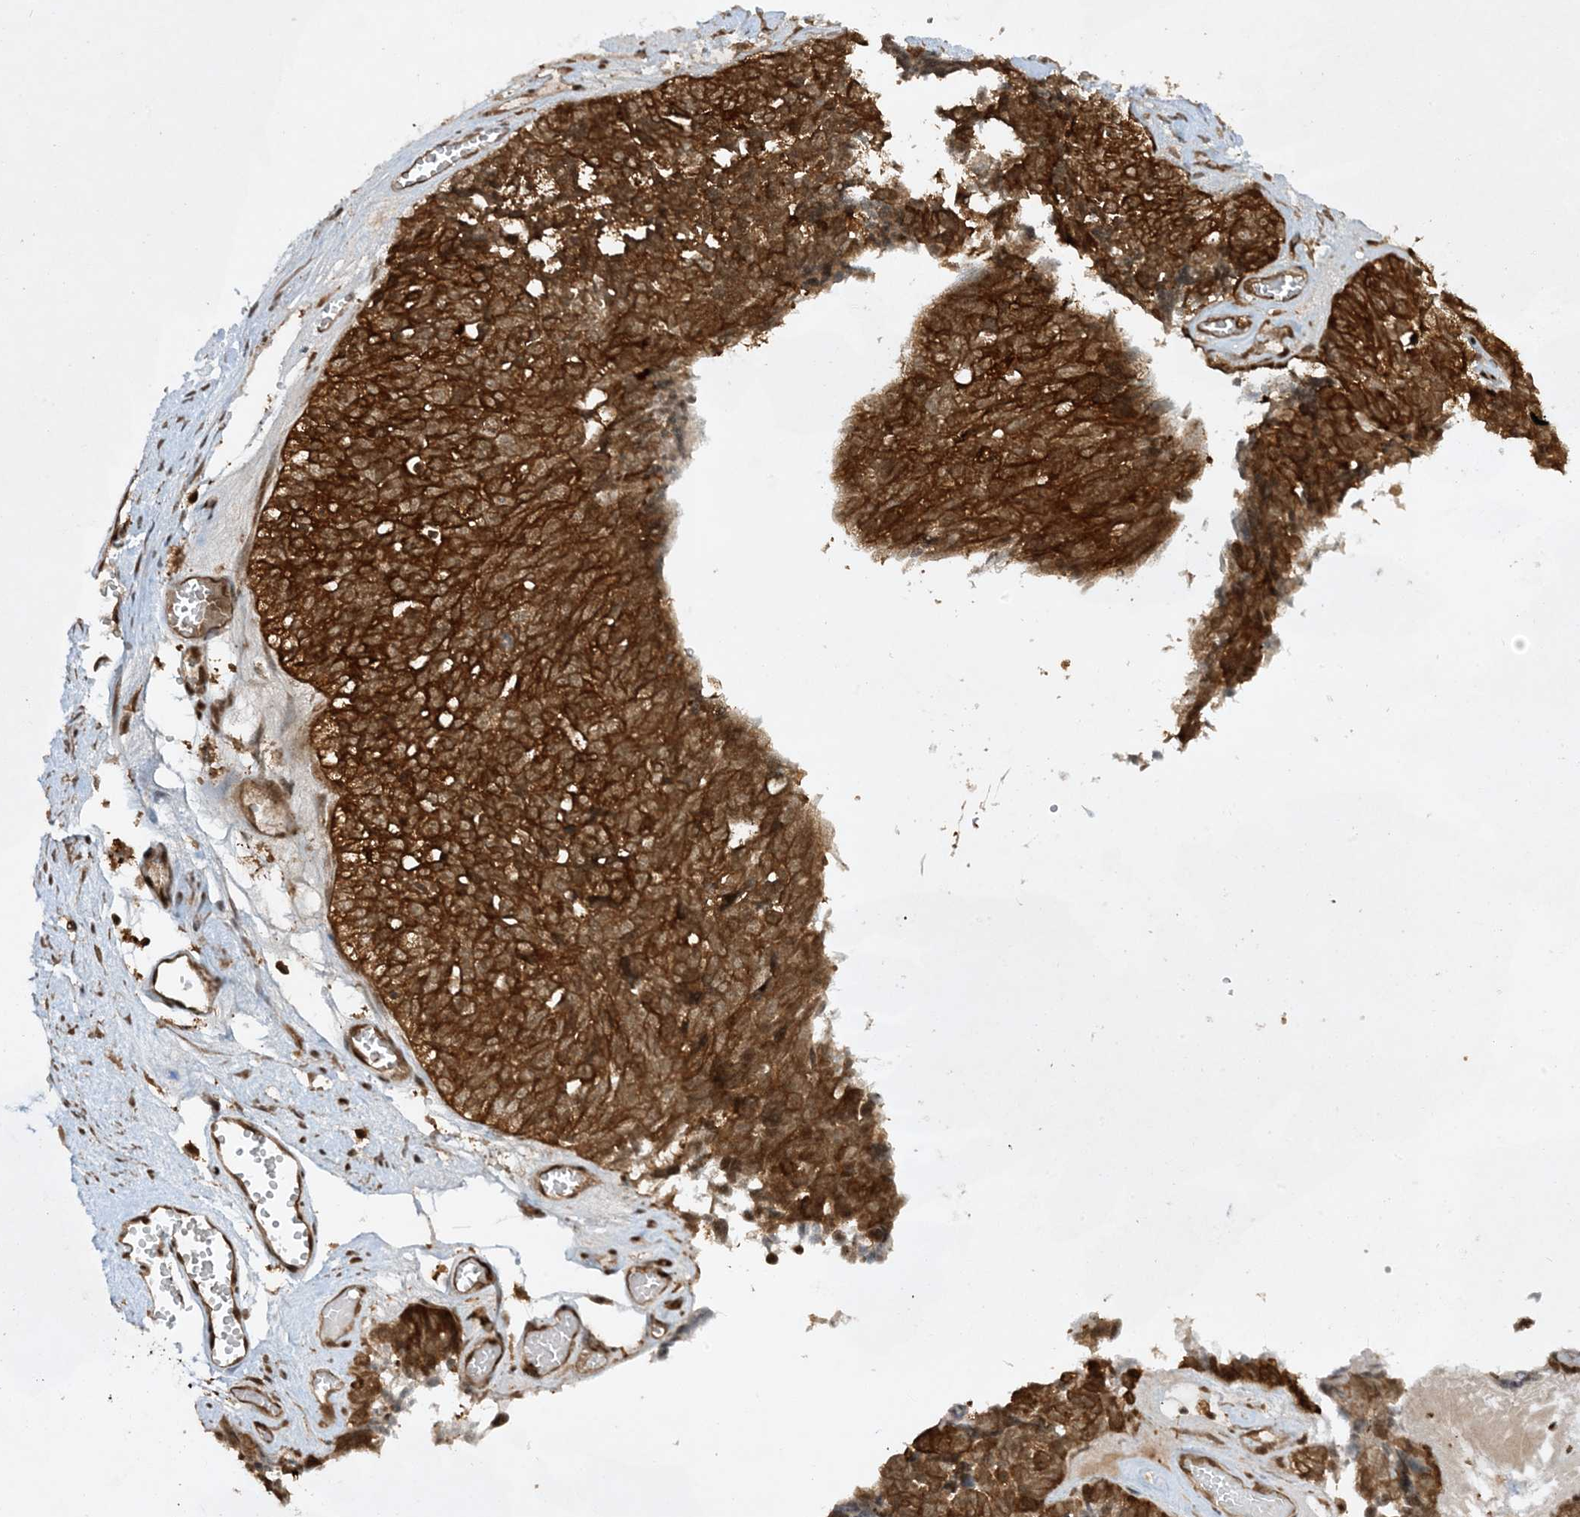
{"staining": {"intensity": "strong", "quantity": ">75%", "location": "cytoplasmic/membranous"}, "tissue": "ovarian cancer", "cell_type": "Tumor cells", "image_type": "cancer", "snomed": [{"axis": "morphology", "description": "Cystadenocarcinoma, serous, NOS"}, {"axis": "topography", "description": "Ovary"}], "caption": "Immunohistochemistry (IHC) of ovarian cancer demonstrates high levels of strong cytoplasmic/membranous positivity in approximately >75% of tumor cells.", "gene": "CERT1", "patient": {"sex": "female", "age": 79}}